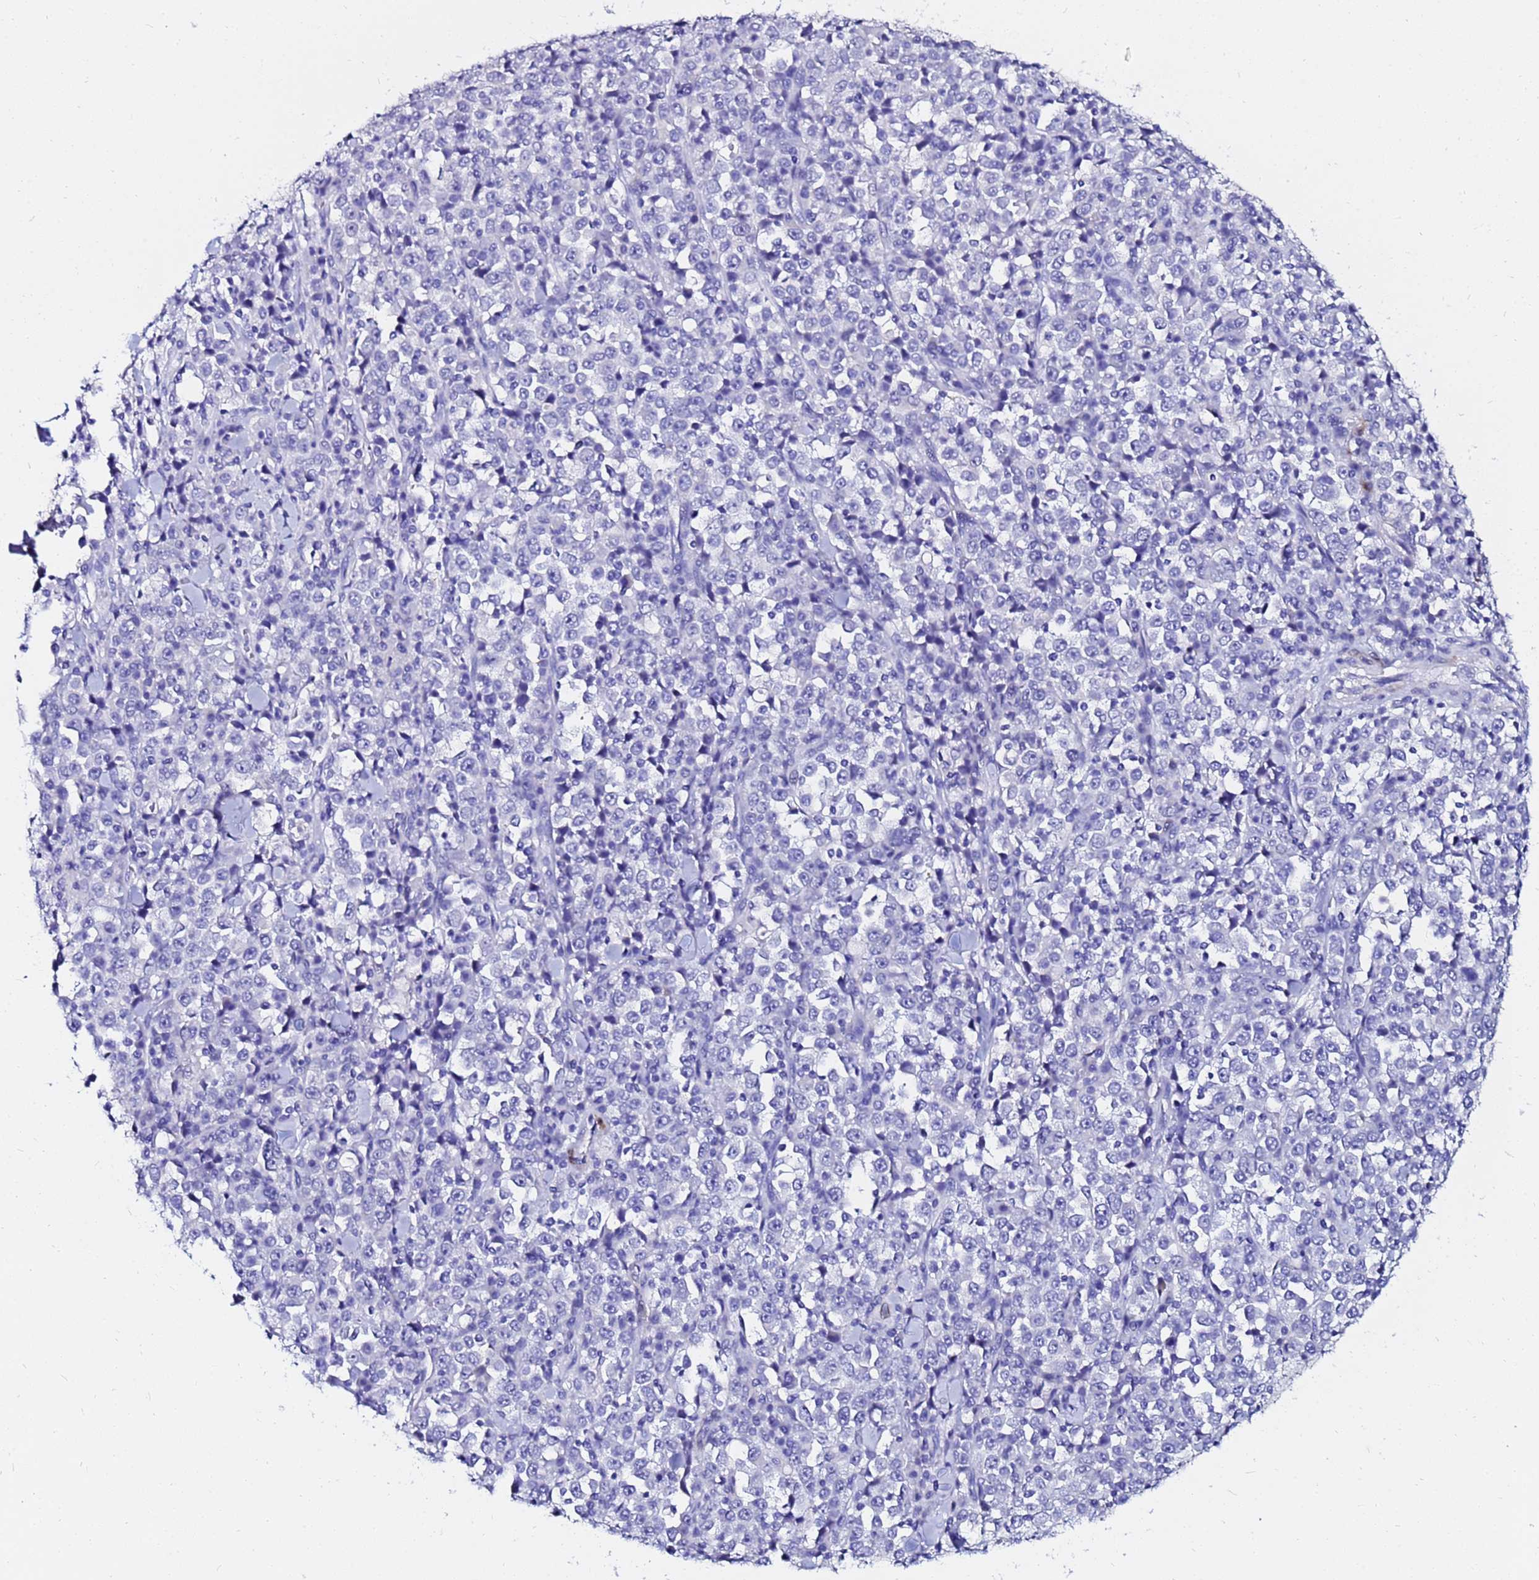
{"staining": {"intensity": "negative", "quantity": "none", "location": "none"}, "tissue": "stomach cancer", "cell_type": "Tumor cells", "image_type": "cancer", "snomed": [{"axis": "morphology", "description": "Normal tissue, NOS"}, {"axis": "morphology", "description": "Adenocarcinoma, NOS"}, {"axis": "topography", "description": "Stomach, upper"}, {"axis": "topography", "description": "Stomach"}], "caption": "DAB immunohistochemical staining of human stomach cancer exhibits no significant positivity in tumor cells.", "gene": "PPP1R14C", "patient": {"sex": "male", "age": 59}}